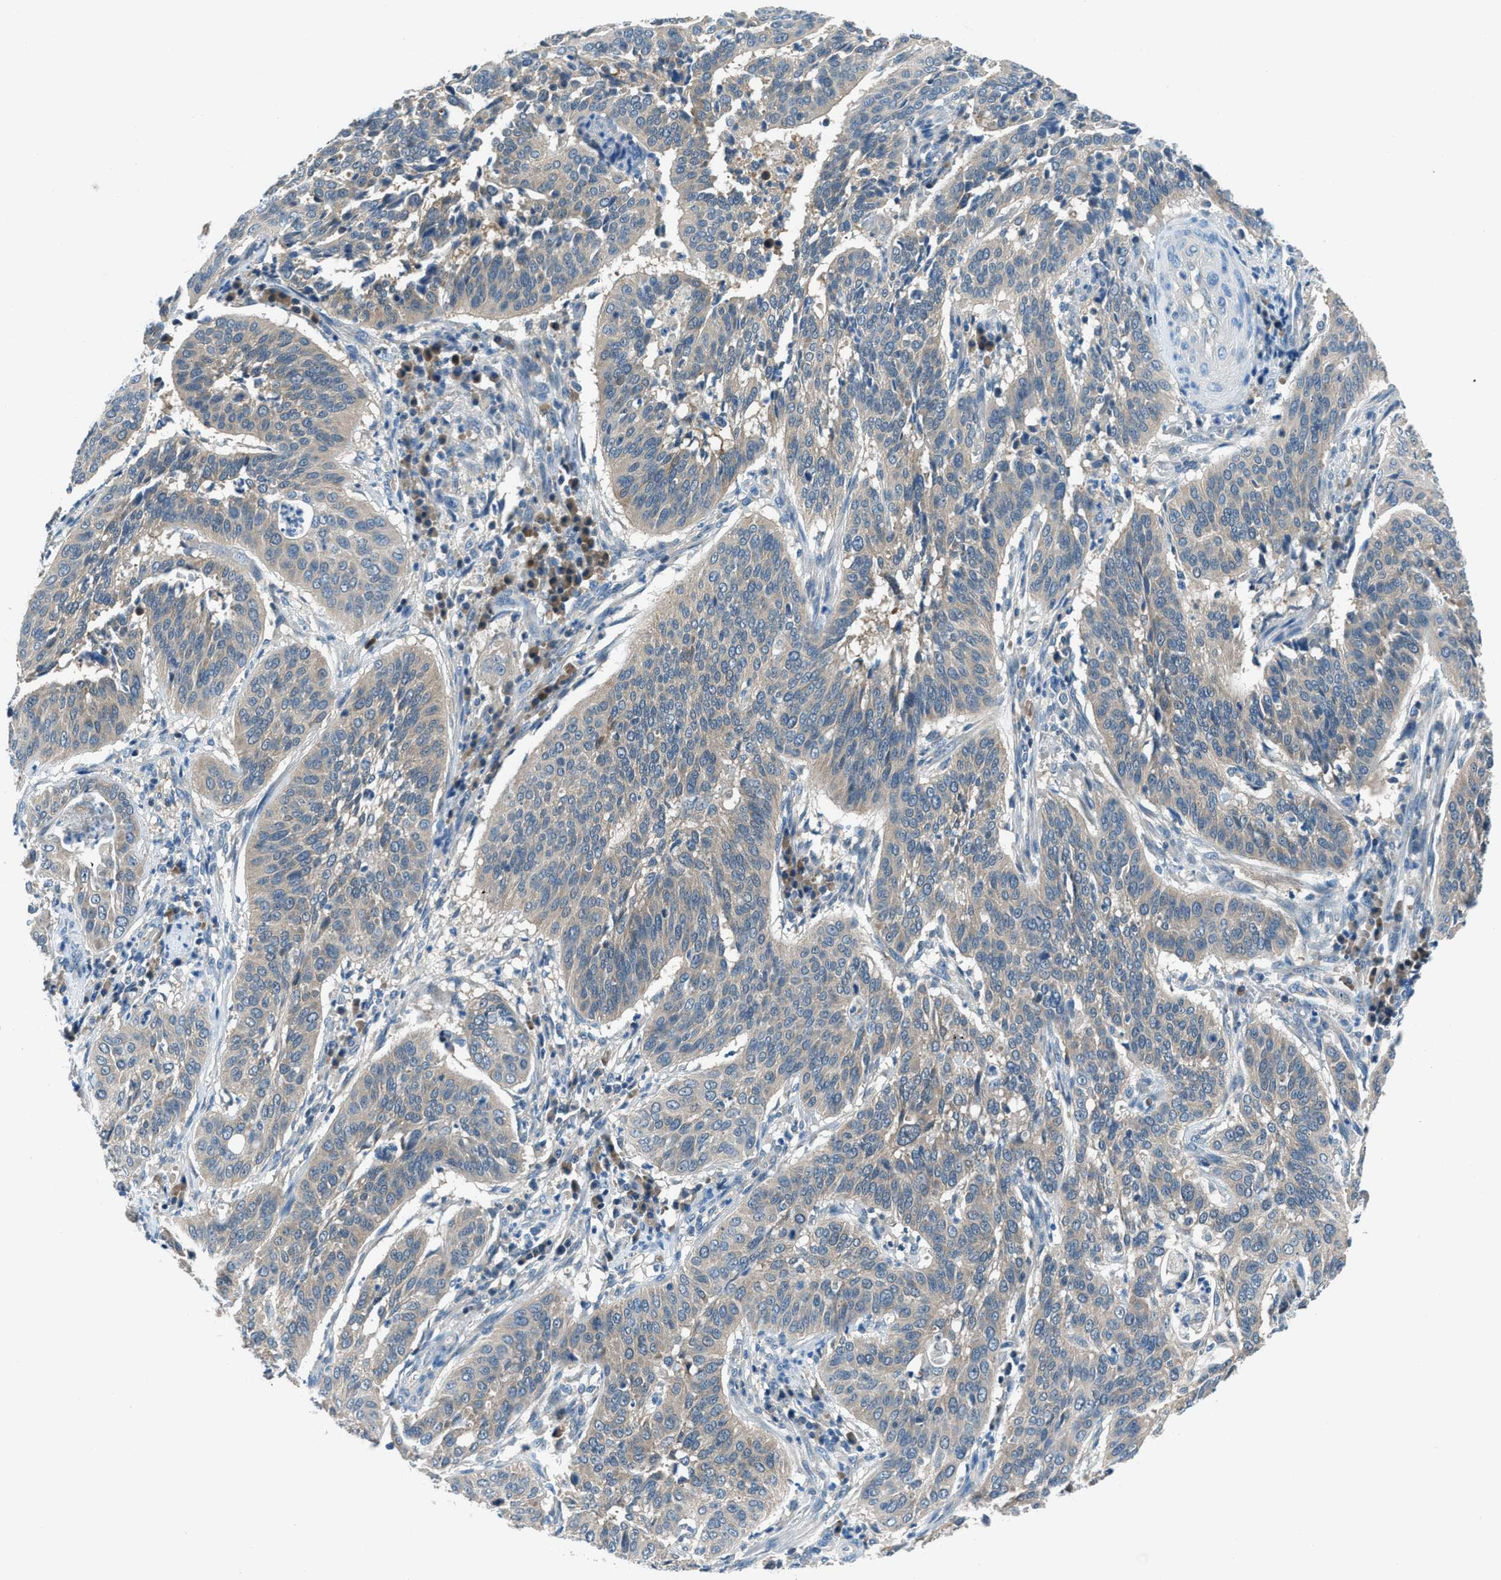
{"staining": {"intensity": "weak", "quantity": "<25%", "location": "cytoplasmic/membranous"}, "tissue": "cervical cancer", "cell_type": "Tumor cells", "image_type": "cancer", "snomed": [{"axis": "morphology", "description": "Normal tissue, NOS"}, {"axis": "morphology", "description": "Squamous cell carcinoma, NOS"}, {"axis": "topography", "description": "Cervix"}], "caption": "DAB (3,3'-diaminobenzidine) immunohistochemical staining of human cervical cancer (squamous cell carcinoma) demonstrates no significant staining in tumor cells. Nuclei are stained in blue.", "gene": "ACP1", "patient": {"sex": "female", "age": 39}}